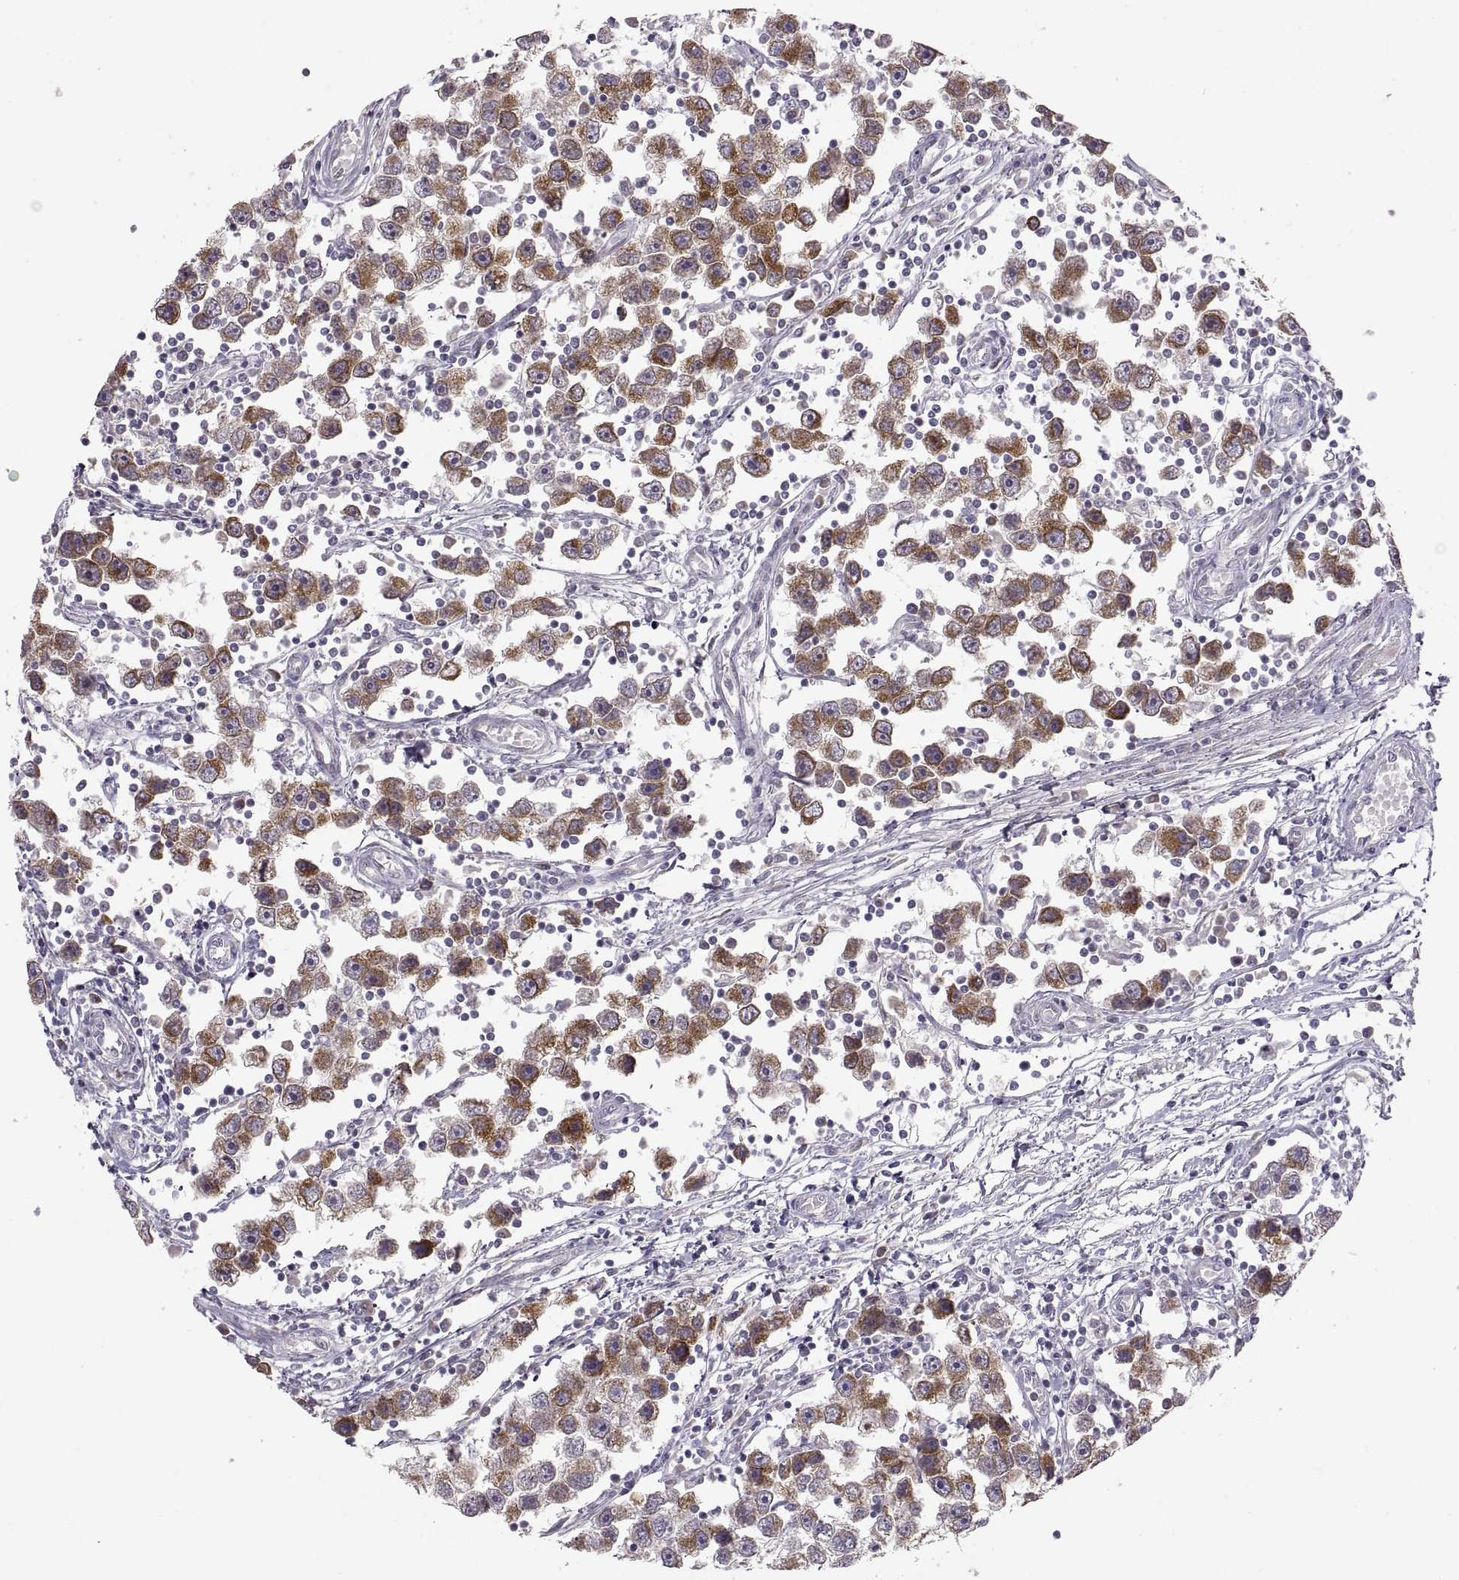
{"staining": {"intensity": "strong", "quantity": ">75%", "location": "cytoplasmic/membranous"}, "tissue": "testis cancer", "cell_type": "Tumor cells", "image_type": "cancer", "snomed": [{"axis": "morphology", "description": "Seminoma, NOS"}, {"axis": "topography", "description": "Testis"}], "caption": "Human testis cancer (seminoma) stained with a brown dye demonstrates strong cytoplasmic/membranous positive expression in approximately >75% of tumor cells.", "gene": "HMGCR", "patient": {"sex": "male", "age": 30}}